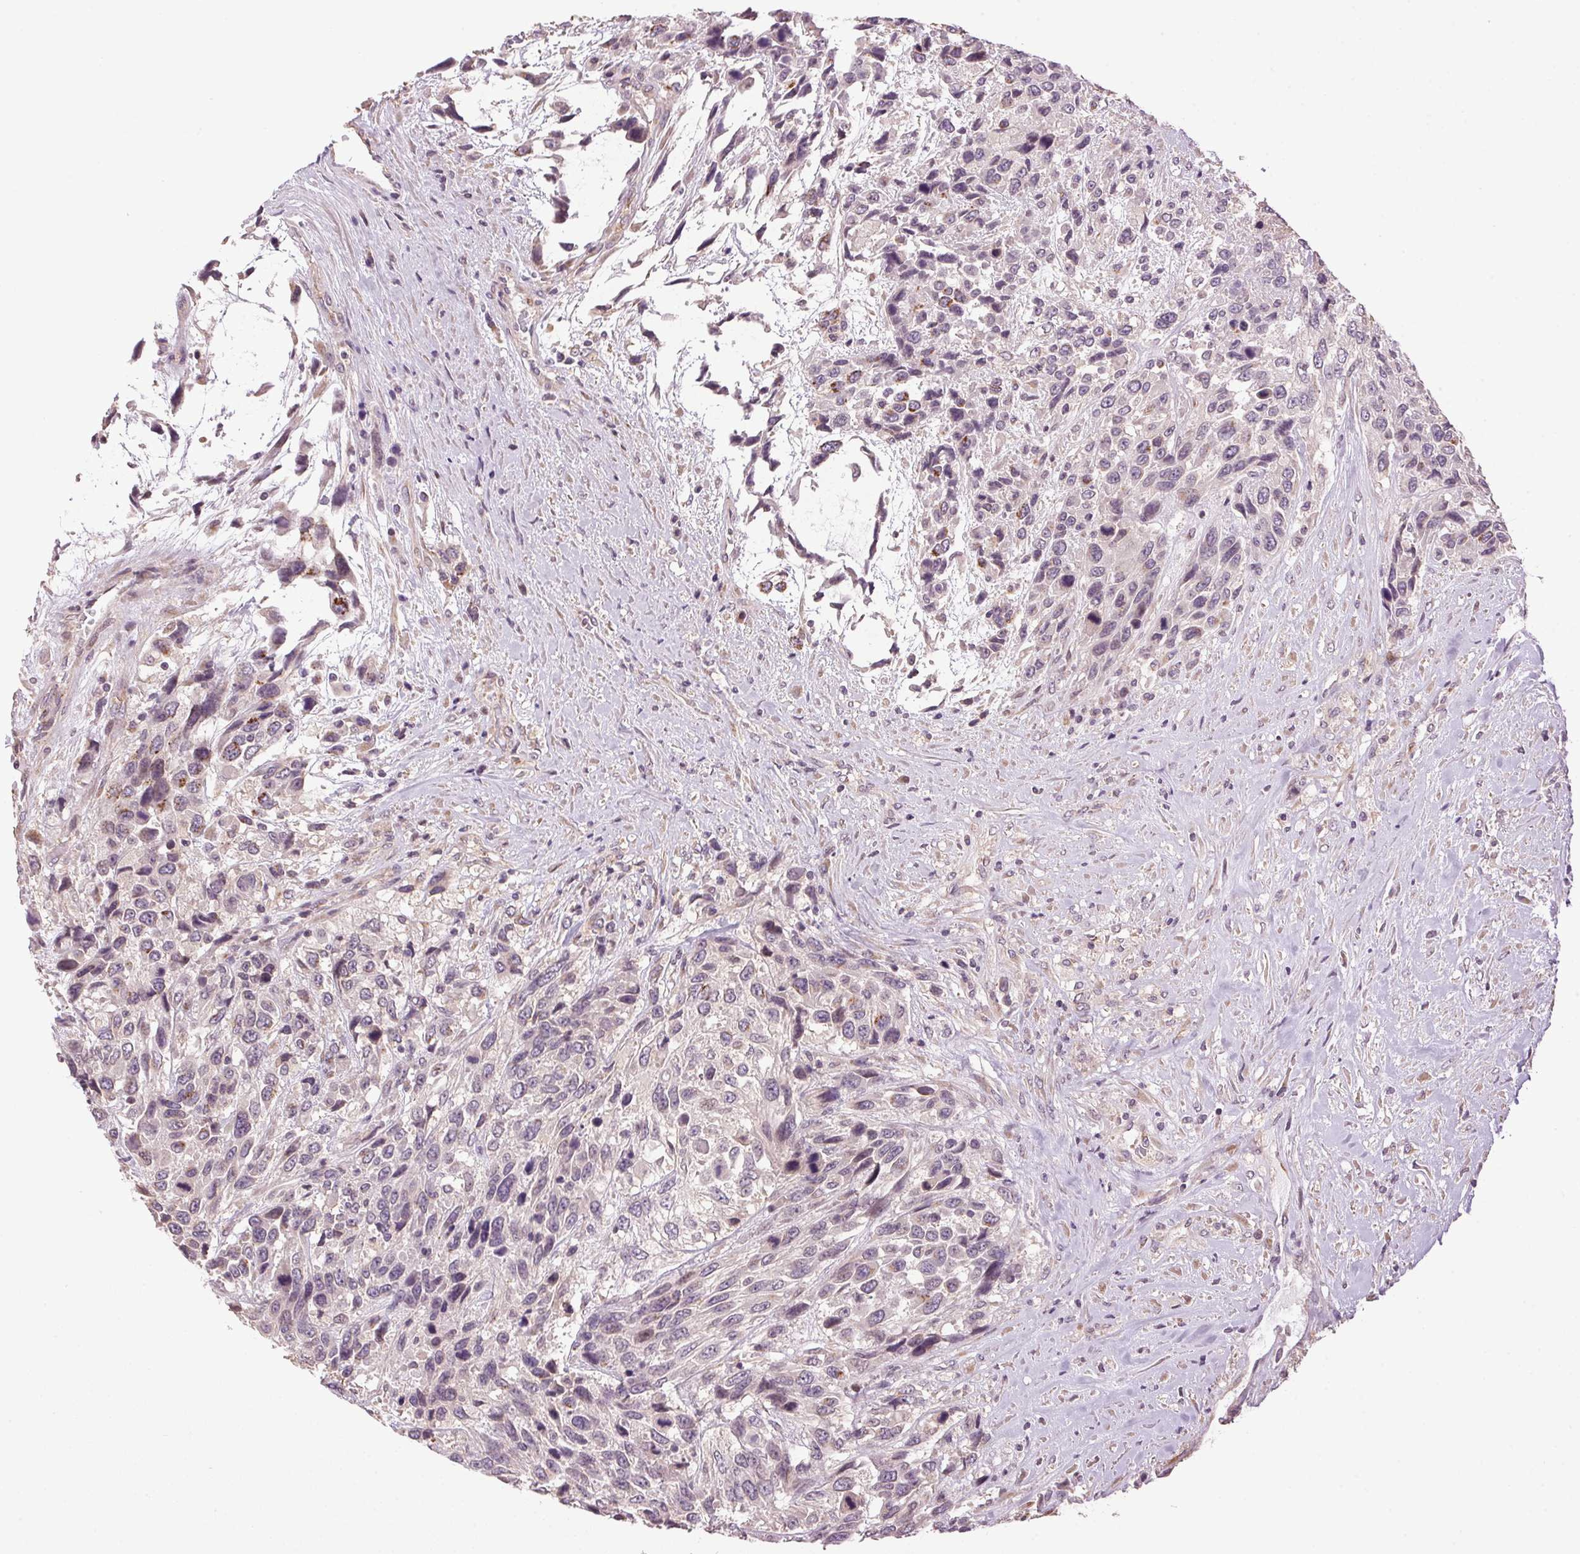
{"staining": {"intensity": "moderate", "quantity": "<25%", "location": "cytoplasmic/membranous"}, "tissue": "urothelial cancer", "cell_type": "Tumor cells", "image_type": "cancer", "snomed": [{"axis": "morphology", "description": "Urothelial carcinoma, High grade"}, {"axis": "topography", "description": "Urinary bladder"}], "caption": "Urothelial cancer tissue displays moderate cytoplasmic/membranous expression in about <25% of tumor cells, visualized by immunohistochemistry. The staining was performed using DAB (3,3'-diaminobenzidine), with brown indicating positive protein expression. Nuclei are stained blue with hematoxylin.", "gene": "GOLPH3", "patient": {"sex": "female", "age": 70}}